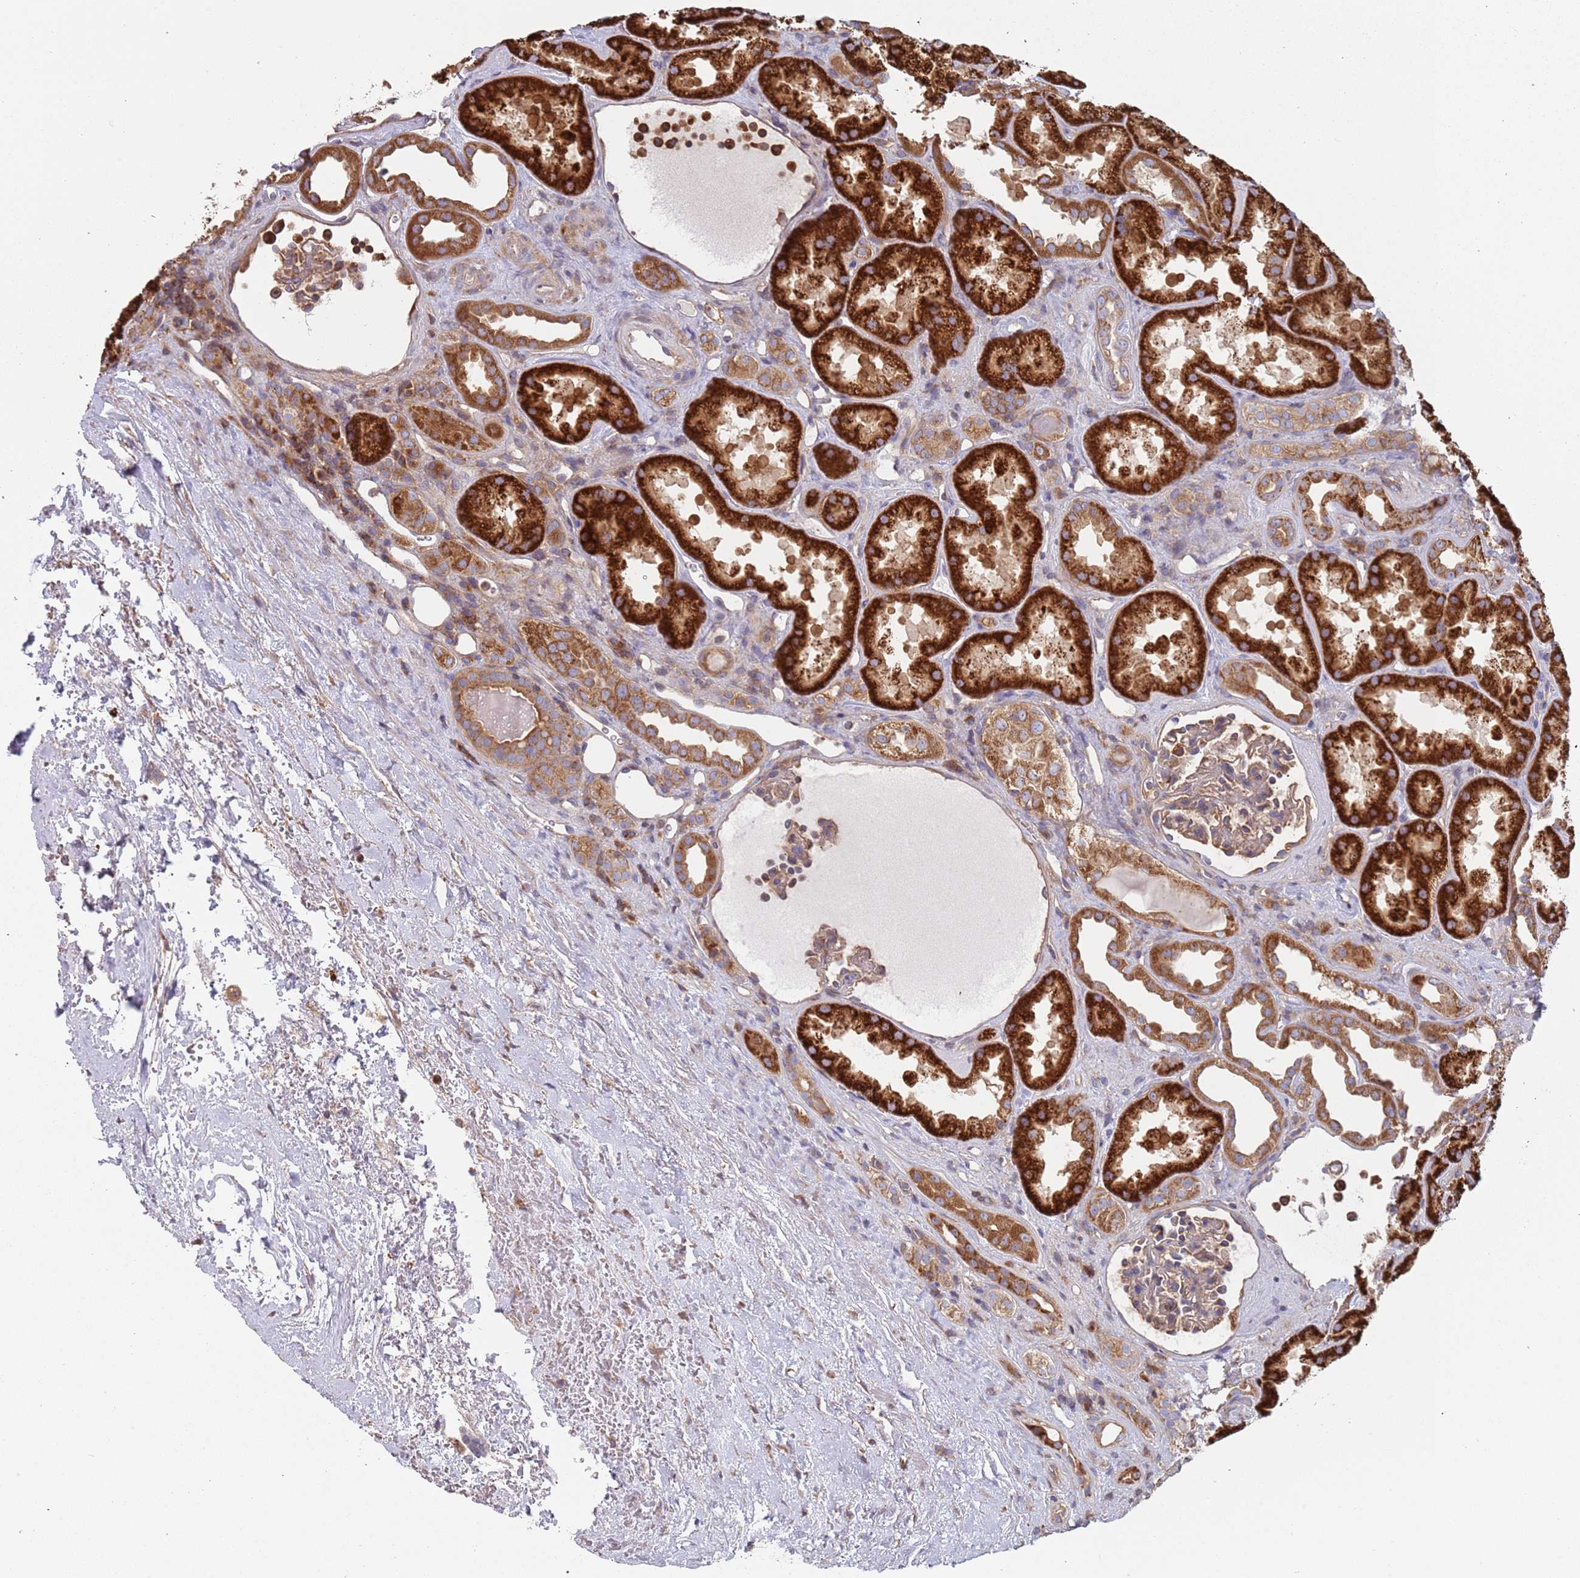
{"staining": {"intensity": "weak", "quantity": ">75%", "location": "cytoplasmic/membranous"}, "tissue": "kidney", "cell_type": "Cells in glomeruli", "image_type": "normal", "snomed": [{"axis": "morphology", "description": "Normal tissue, NOS"}, {"axis": "topography", "description": "Kidney"}], "caption": "Immunohistochemistry of normal kidney displays low levels of weak cytoplasmic/membranous positivity in about >75% of cells in glomeruli.", "gene": "GDI1", "patient": {"sex": "male", "age": 61}}